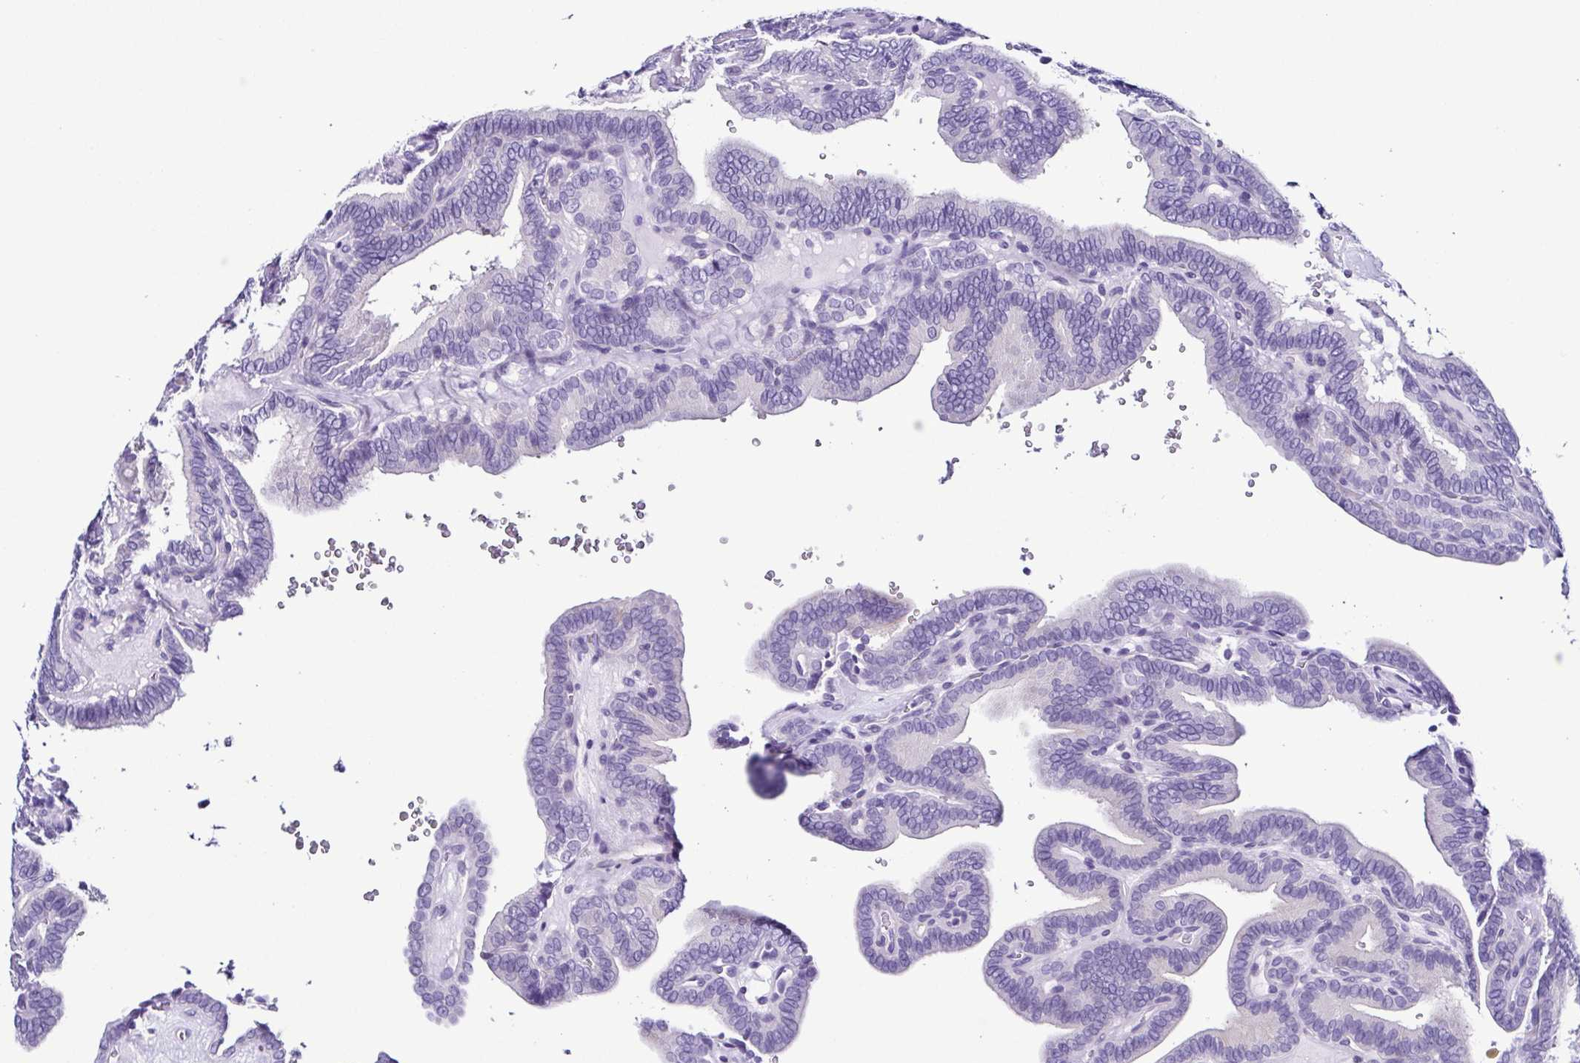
{"staining": {"intensity": "negative", "quantity": "none", "location": "none"}, "tissue": "thyroid cancer", "cell_type": "Tumor cells", "image_type": "cancer", "snomed": [{"axis": "morphology", "description": "Papillary adenocarcinoma, NOS"}, {"axis": "topography", "description": "Thyroid gland"}], "caption": "Immunohistochemistry (IHC) of thyroid cancer exhibits no expression in tumor cells.", "gene": "SRL", "patient": {"sex": "female", "age": 21}}